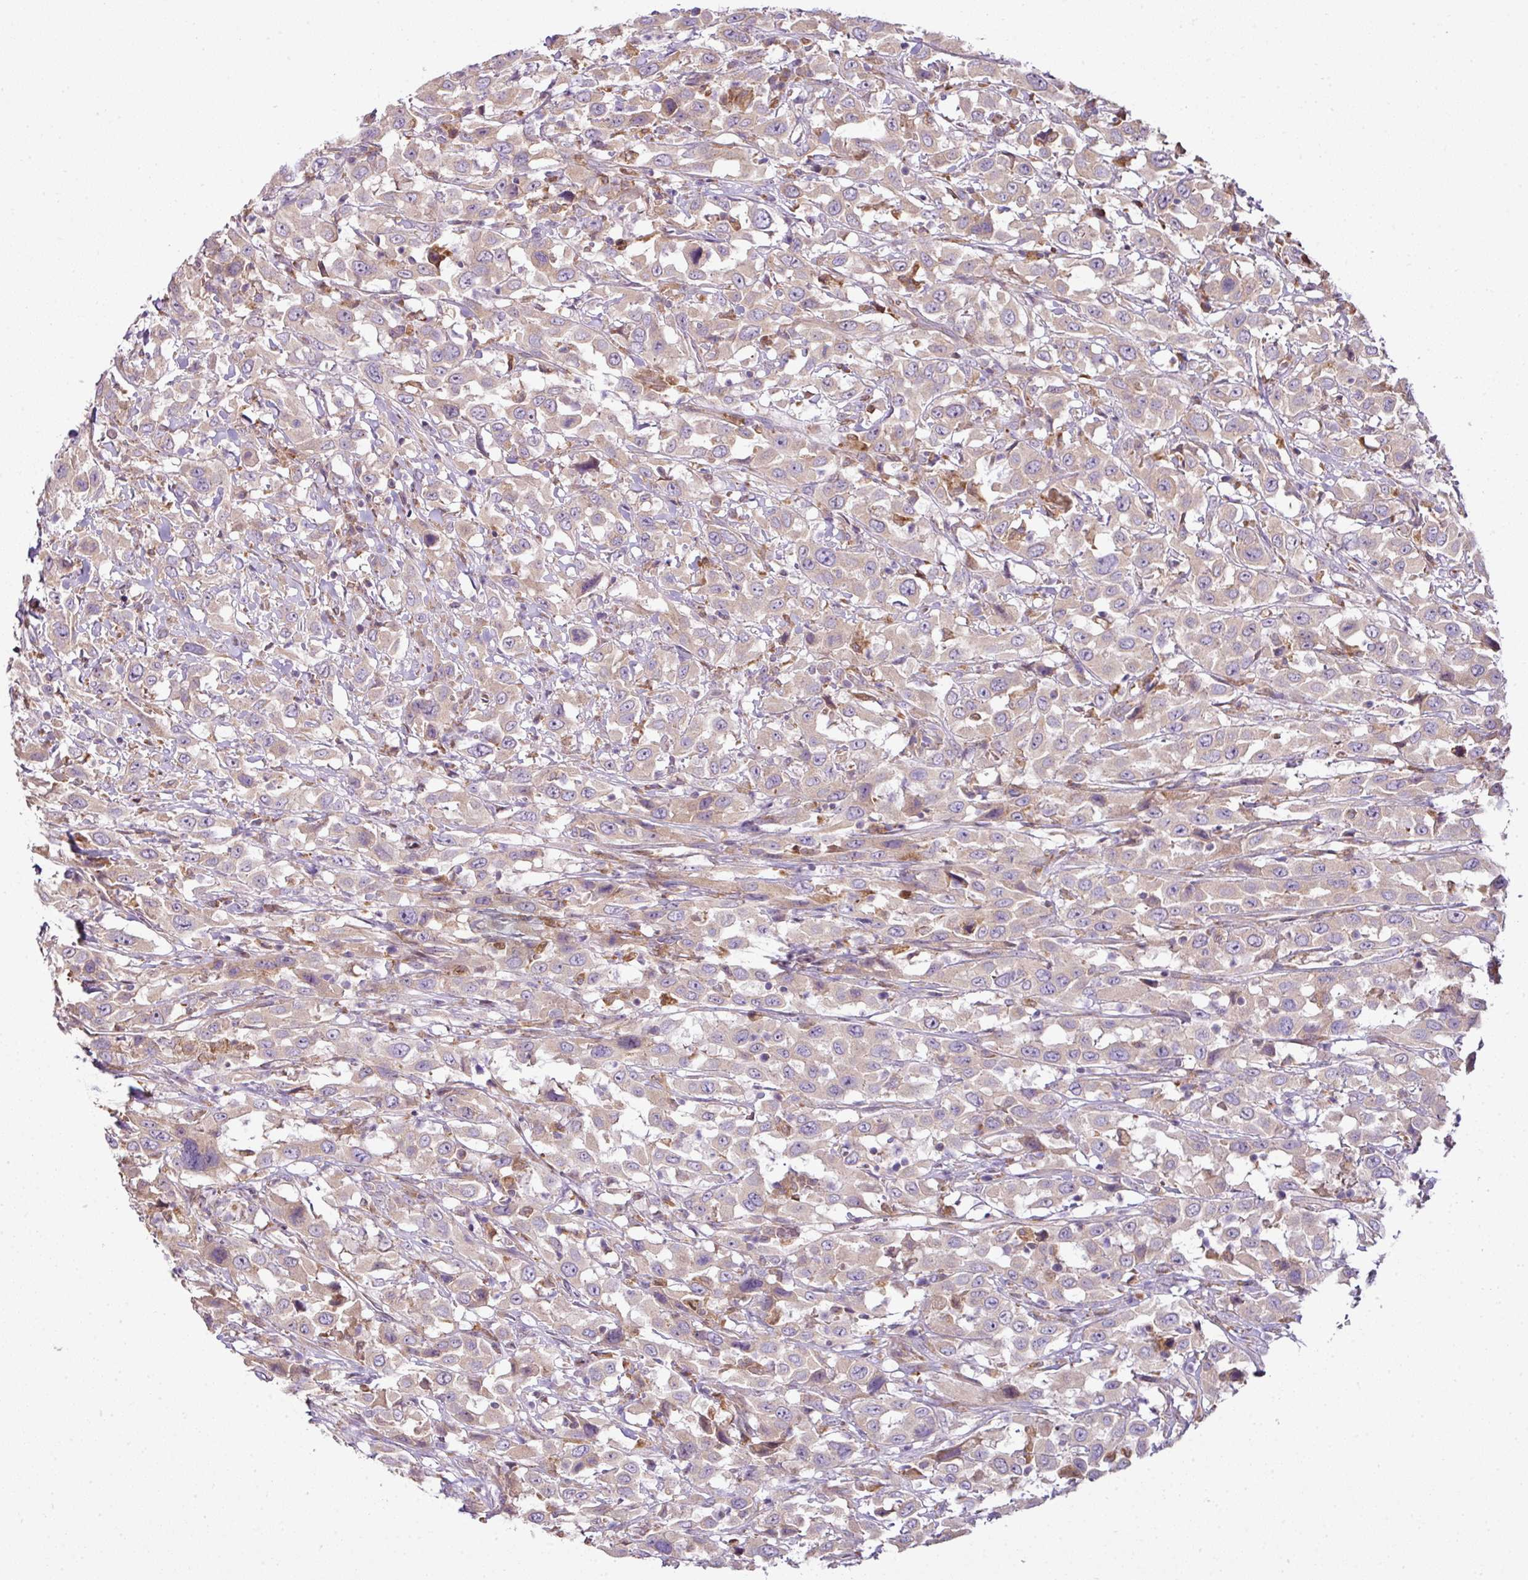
{"staining": {"intensity": "weak", "quantity": "25%-75%", "location": "cytoplasmic/membranous"}, "tissue": "urothelial cancer", "cell_type": "Tumor cells", "image_type": "cancer", "snomed": [{"axis": "morphology", "description": "Urothelial carcinoma, High grade"}, {"axis": "topography", "description": "Urinary bladder"}], "caption": "Protein expression analysis of urothelial cancer reveals weak cytoplasmic/membranous staining in about 25%-75% of tumor cells.", "gene": "COX18", "patient": {"sex": "male", "age": 61}}